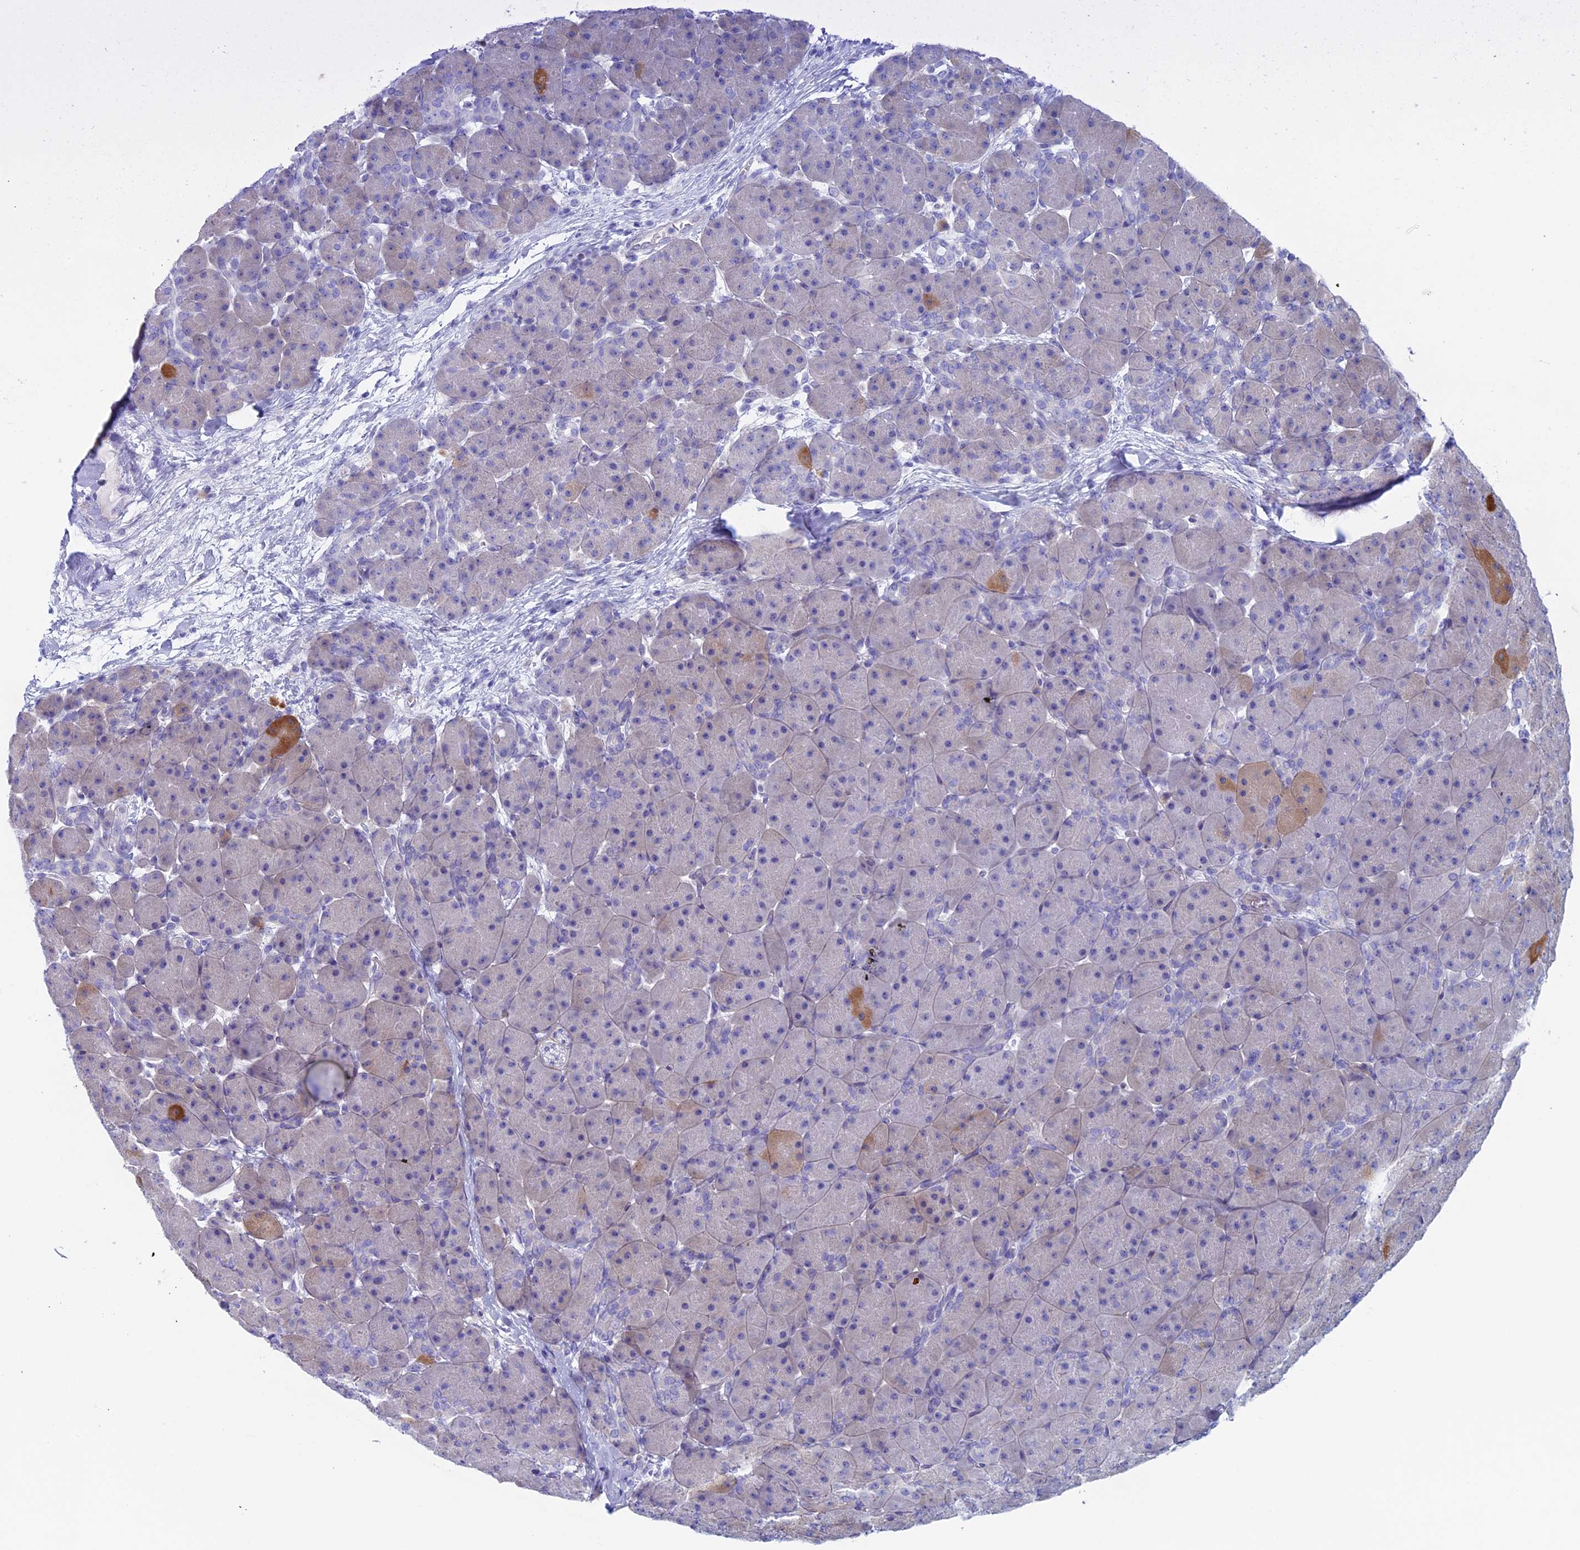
{"staining": {"intensity": "moderate", "quantity": "<25%", "location": "cytoplasmic/membranous"}, "tissue": "pancreas", "cell_type": "Exocrine glandular cells", "image_type": "normal", "snomed": [{"axis": "morphology", "description": "Normal tissue, NOS"}, {"axis": "topography", "description": "Pancreas"}], "caption": "Immunohistochemistry (IHC) (DAB) staining of unremarkable pancreas demonstrates moderate cytoplasmic/membranous protein positivity in approximately <25% of exocrine glandular cells. (IHC, brightfield microscopy, high magnification).", "gene": "MAGEB6", "patient": {"sex": "male", "age": 66}}